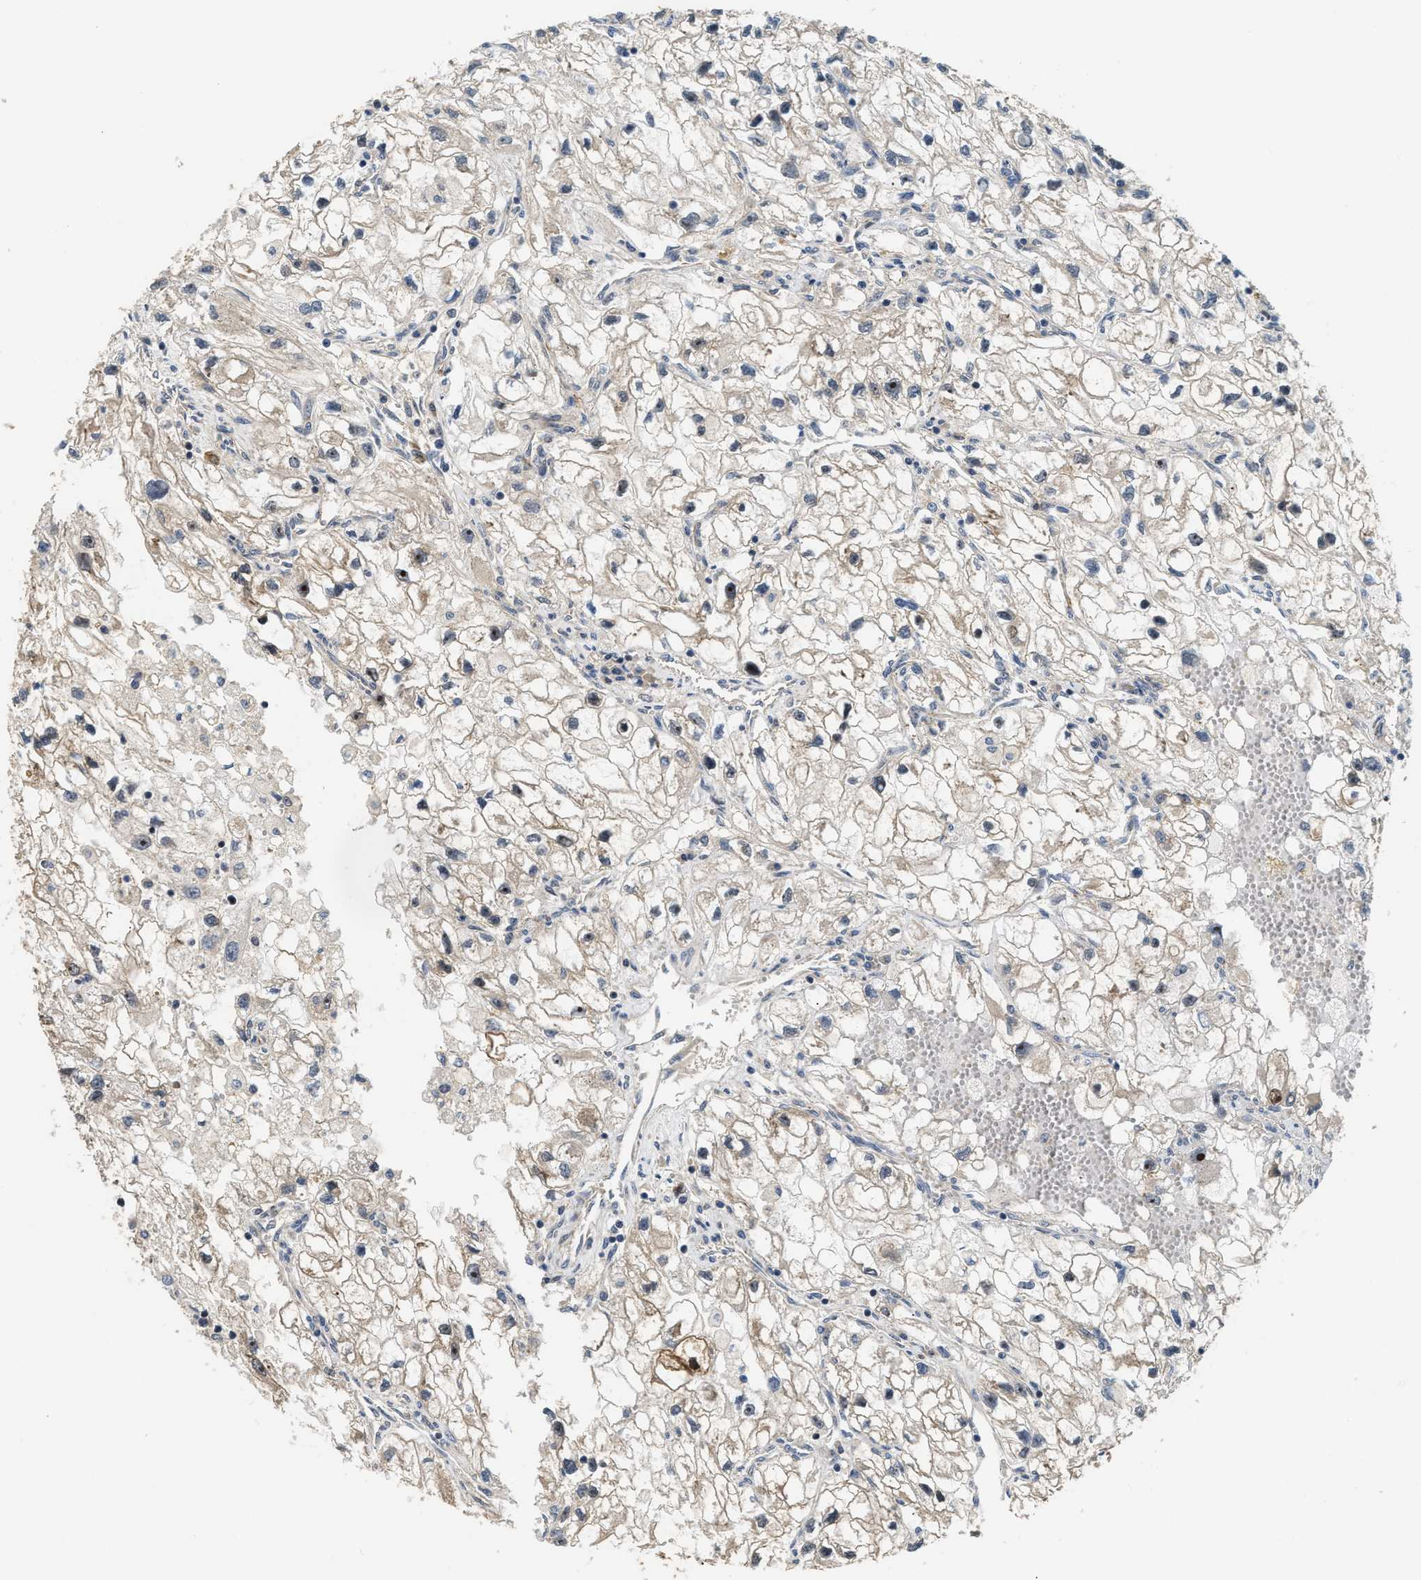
{"staining": {"intensity": "moderate", "quantity": "<25%", "location": "nuclear"}, "tissue": "renal cancer", "cell_type": "Tumor cells", "image_type": "cancer", "snomed": [{"axis": "morphology", "description": "Adenocarcinoma, NOS"}, {"axis": "topography", "description": "Kidney"}], "caption": "DAB immunohistochemical staining of adenocarcinoma (renal) shows moderate nuclear protein expression in about <25% of tumor cells. The staining was performed using DAB to visualize the protein expression in brown, while the nuclei were stained in blue with hematoxylin (Magnification: 20x).", "gene": "ALDH3A2", "patient": {"sex": "female", "age": 70}}